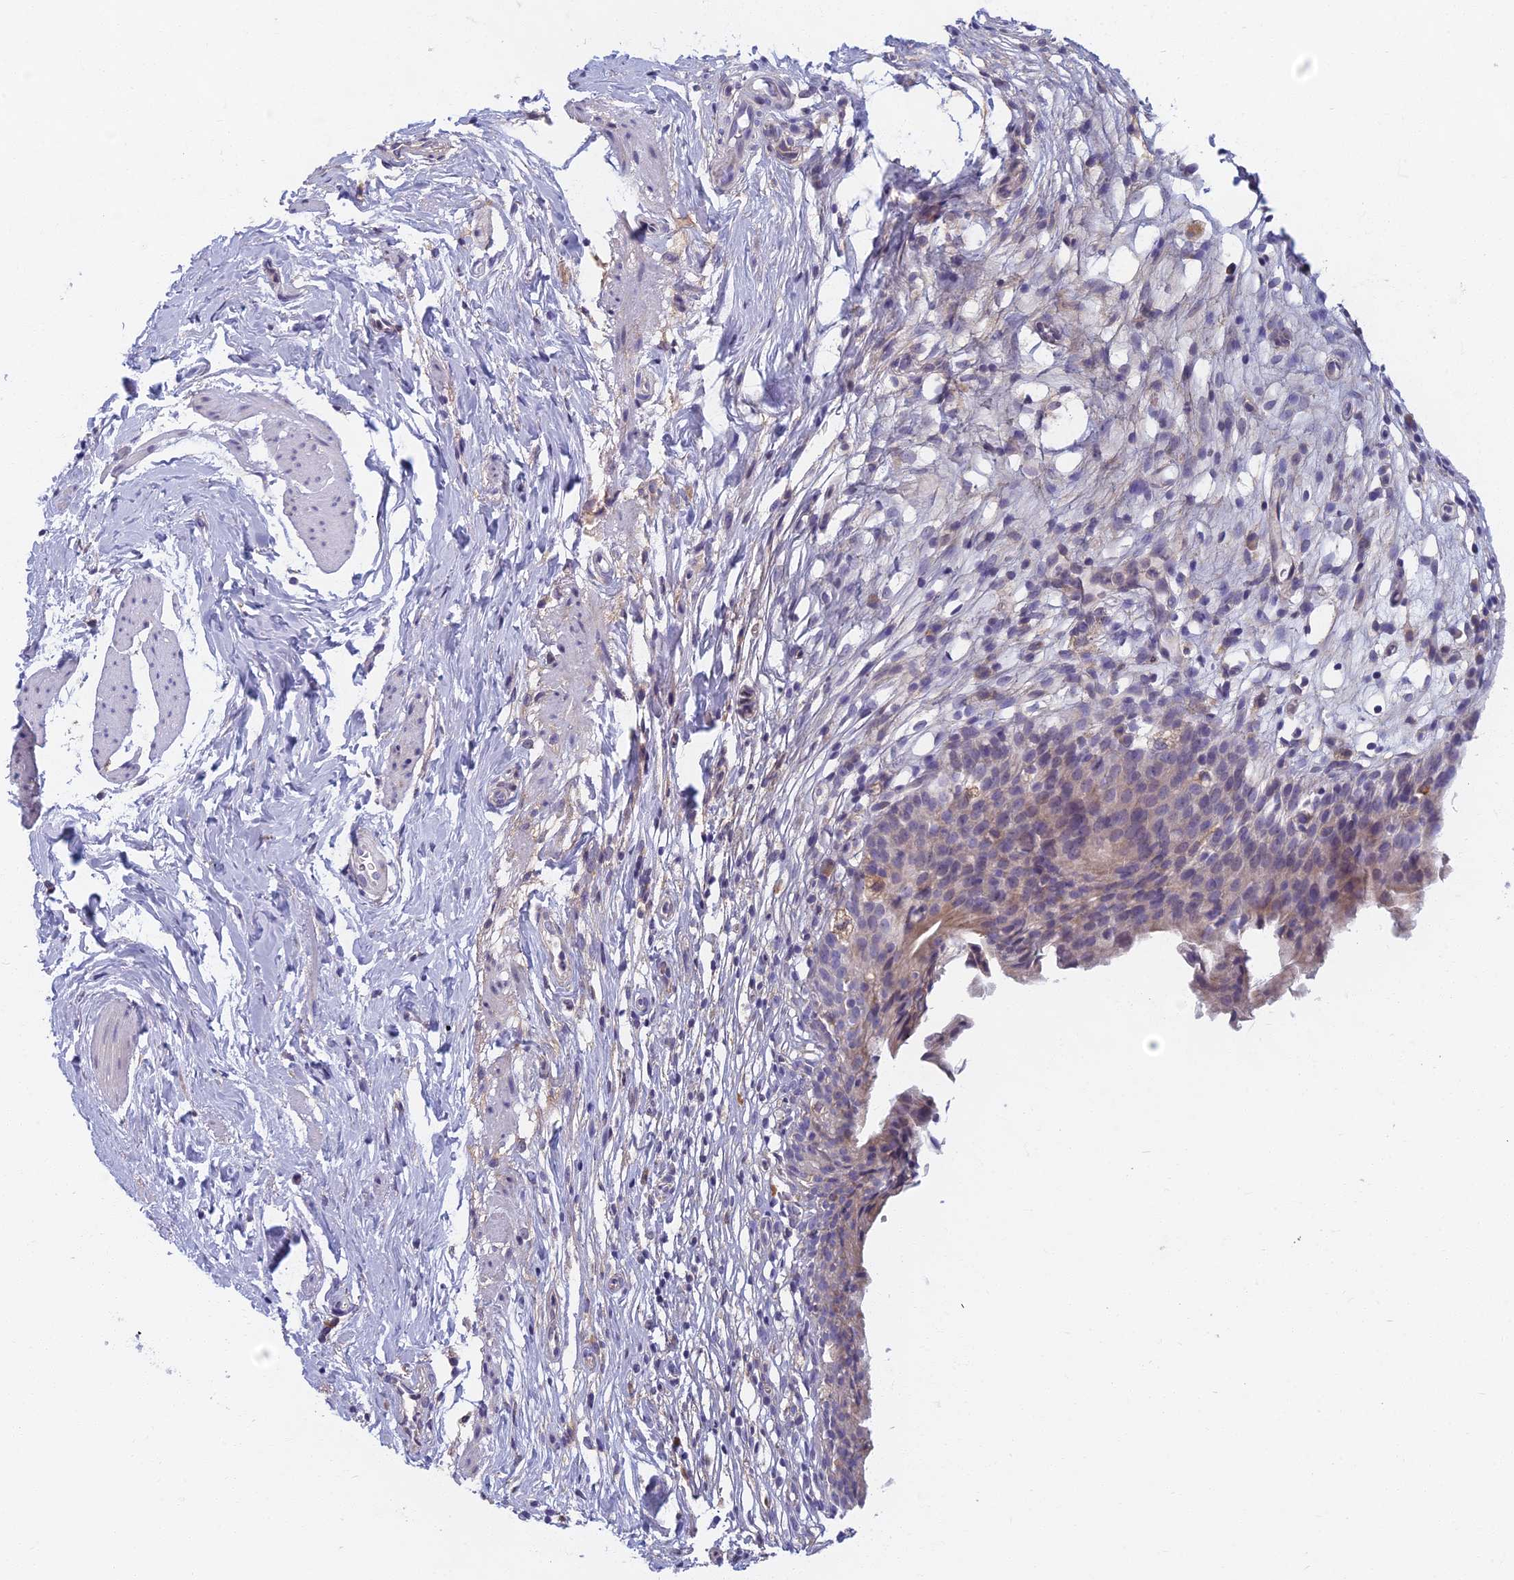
{"staining": {"intensity": "negative", "quantity": "none", "location": "none"}, "tissue": "urinary bladder", "cell_type": "Urothelial cells", "image_type": "normal", "snomed": [{"axis": "morphology", "description": "Normal tissue, NOS"}, {"axis": "morphology", "description": "Inflammation, NOS"}, {"axis": "topography", "description": "Urinary bladder"}], "caption": "Protein analysis of unremarkable urinary bladder reveals no significant staining in urothelial cells.", "gene": "DDX51", "patient": {"sex": "male", "age": 63}}